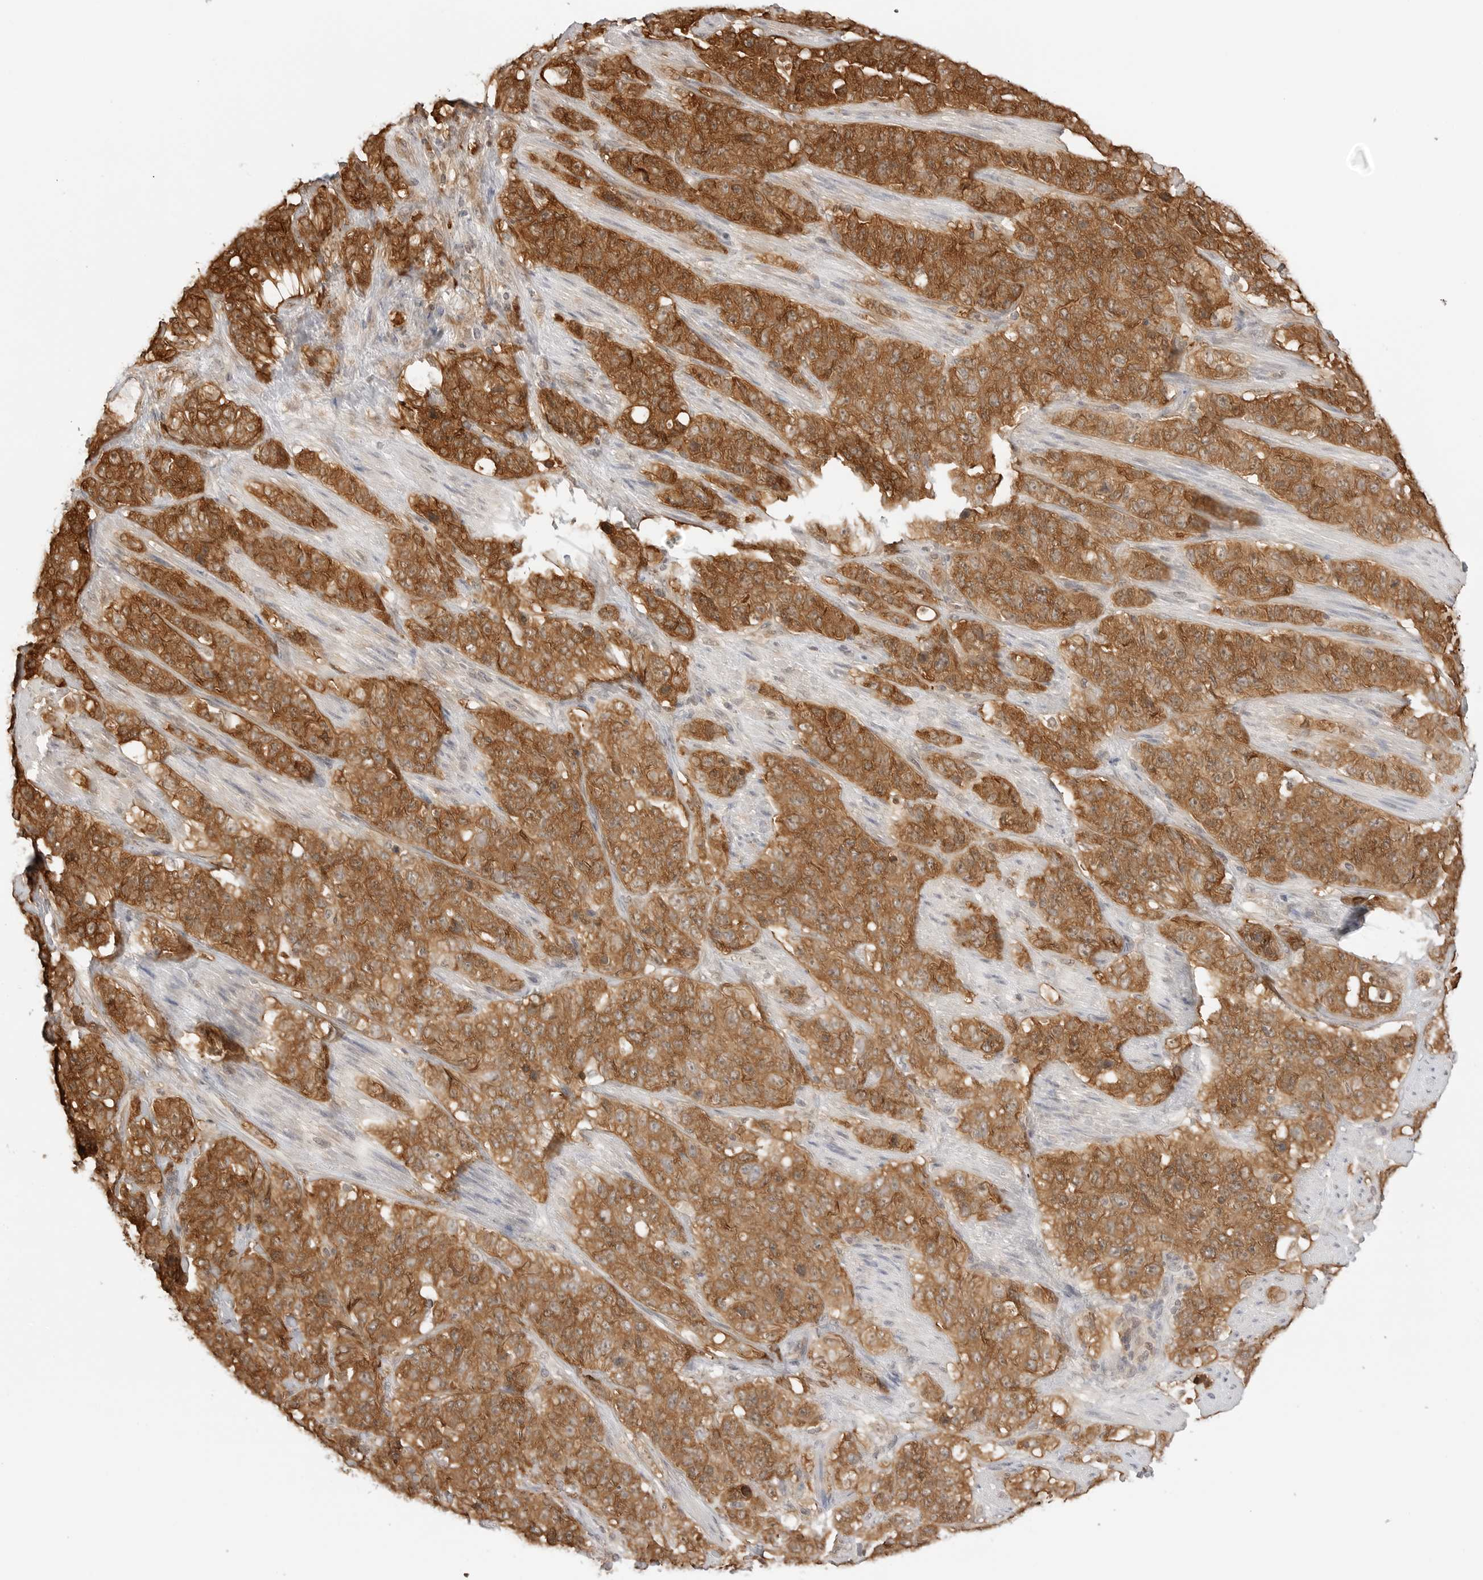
{"staining": {"intensity": "strong", "quantity": ">75%", "location": "cytoplasmic/membranous"}, "tissue": "stomach cancer", "cell_type": "Tumor cells", "image_type": "cancer", "snomed": [{"axis": "morphology", "description": "Adenocarcinoma, NOS"}, {"axis": "topography", "description": "Stomach"}], "caption": "Immunohistochemical staining of human stomach adenocarcinoma demonstrates high levels of strong cytoplasmic/membranous positivity in about >75% of tumor cells. Nuclei are stained in blue.", "gene": "NUDC", "patient": {"sex": "male", "age": 48}}